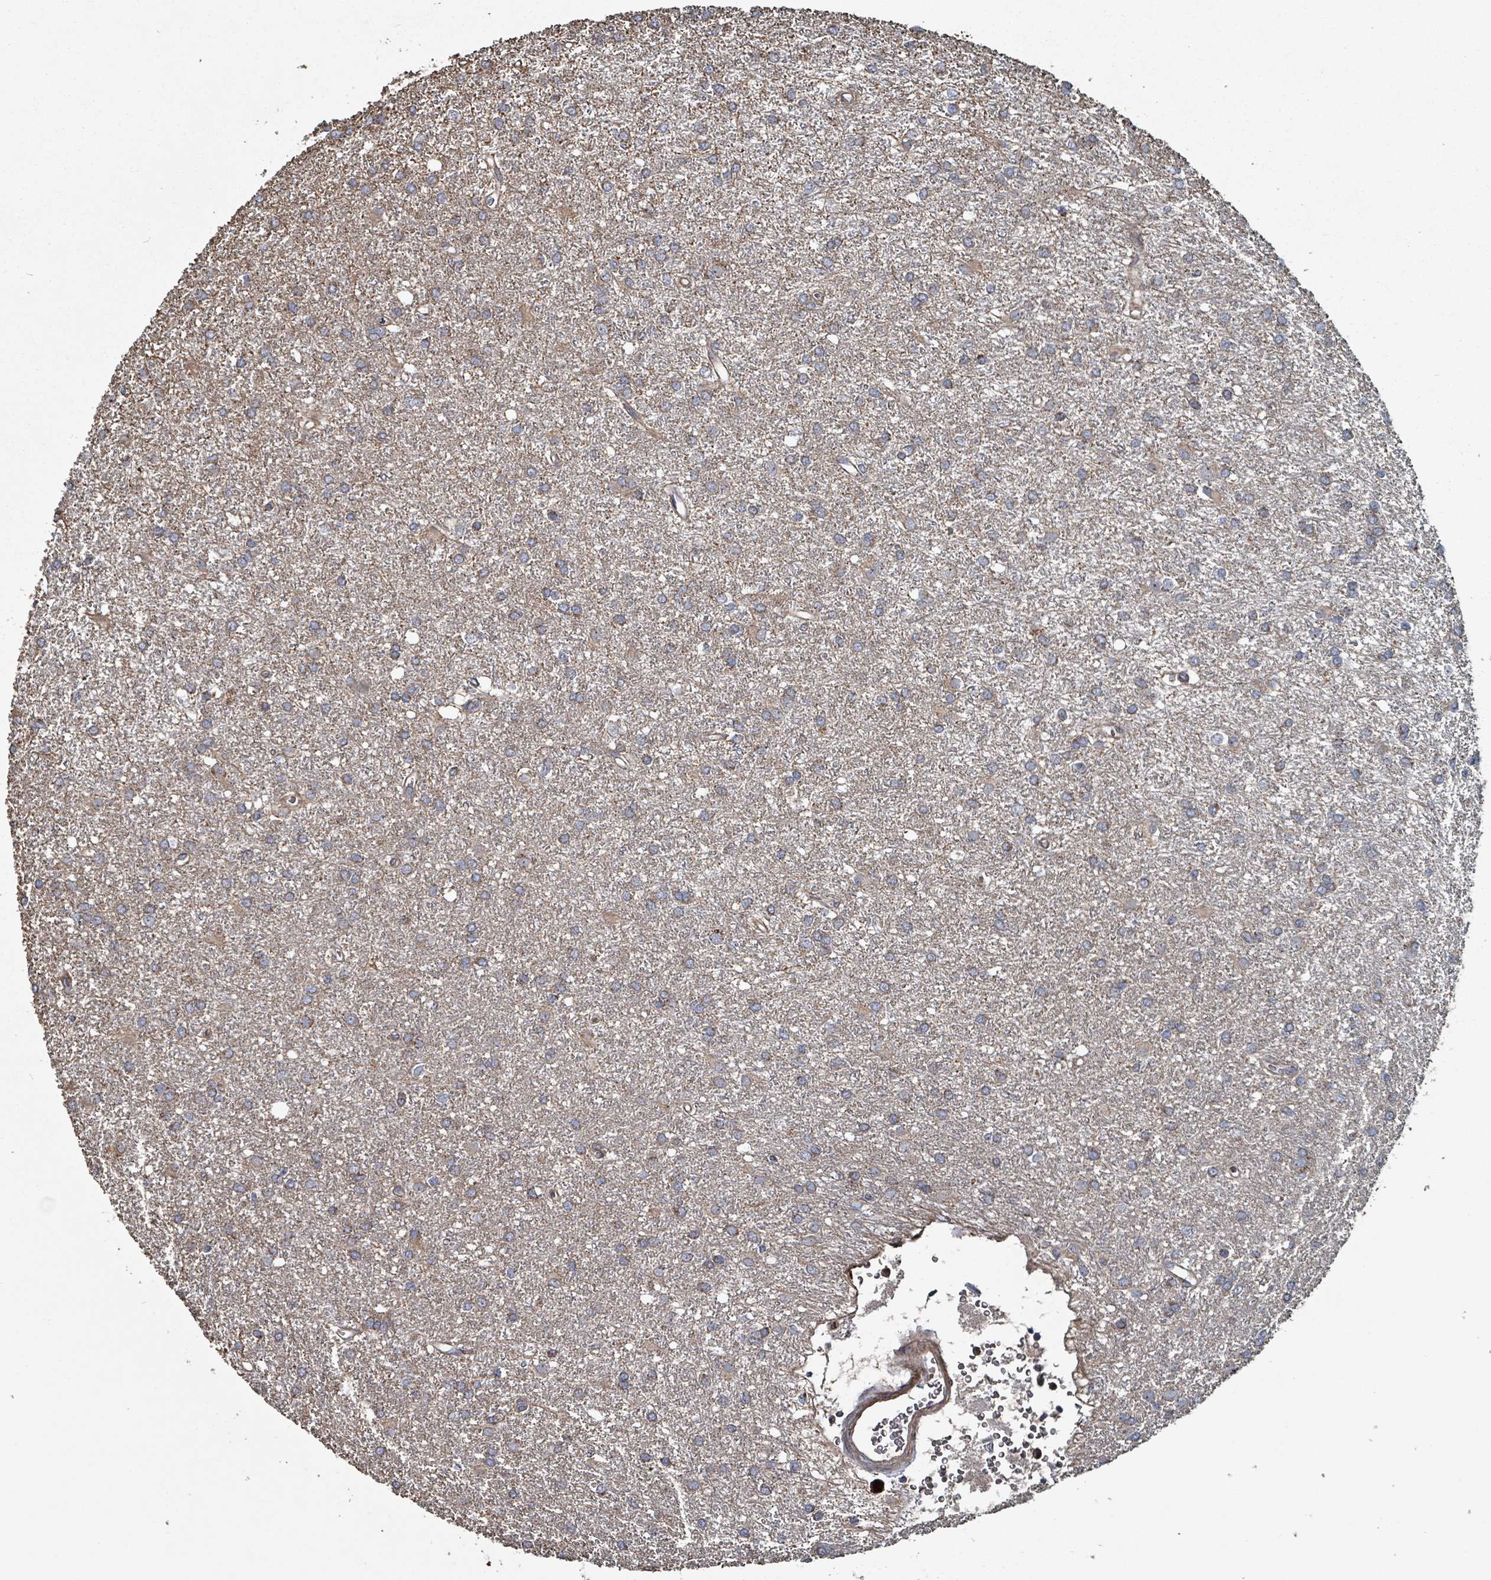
{"staining": {"intensity": "weak", "quantity": "25%-75%", "location": "cytoplasmic/membranous"}, "tissue": "glioma", "cell_type": "Tumor cells", "image_type": "cancer", "snomed": [{"axis": "morphology", "description": "Glioma, malignant, High grade"}, {"axis": "topography", "description": "Brain"}], "caption": "DAB immunohistochemical staining of malignant glioma (high-grade) displays weak cytoplasmic/membranous protein staining in approximately 25%-75% of tumor cells.", "gene": "MRPL4", "patient": {"sex": "female", "age": 50}}